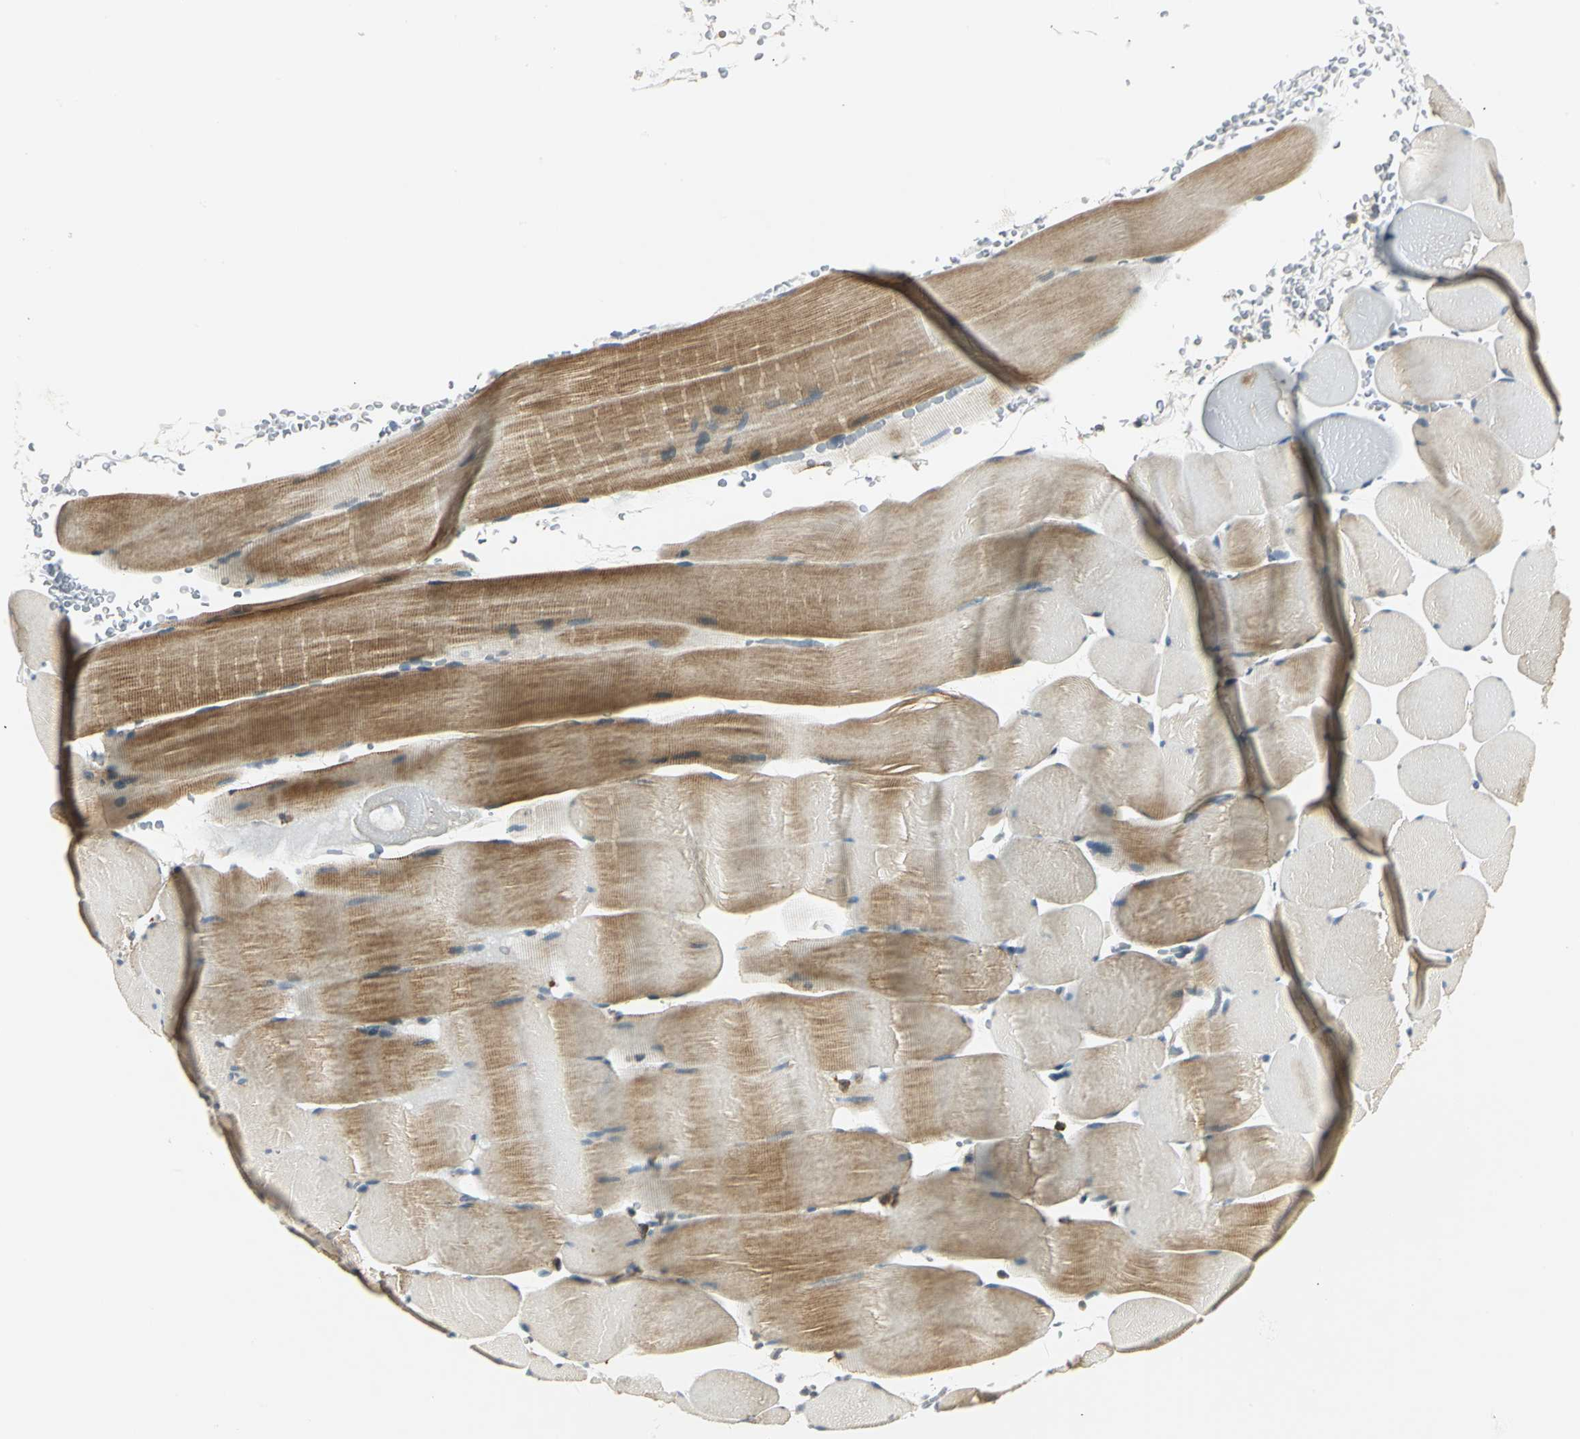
{"staining": {"intensity": "moderate", "quantity": "25%-75%", "location": "cytoplasmic/membranous"}, "tissue": "skeletal muscle", "cell_type": "Myocytes", "image_type": "normal", "snomed": [{"axis": "morphology", "description": "Normal tissue, NOS"}, {"axis": "topography", "description": "Skeletal muscle"}], "caption": "Protein expression analysis of unremarkable skeletal muscle reveals moderate cytoplasmic/membranous expression in approximately 25%-75% of myocytes. Using DAB (3,3'-diaminobenzidine) (brown) and hematoxylin (blue) stains, captured at high magnification using brightfield microscopy.", "gene": "USP40", "patient": {"sex": "male", "age": 62}}